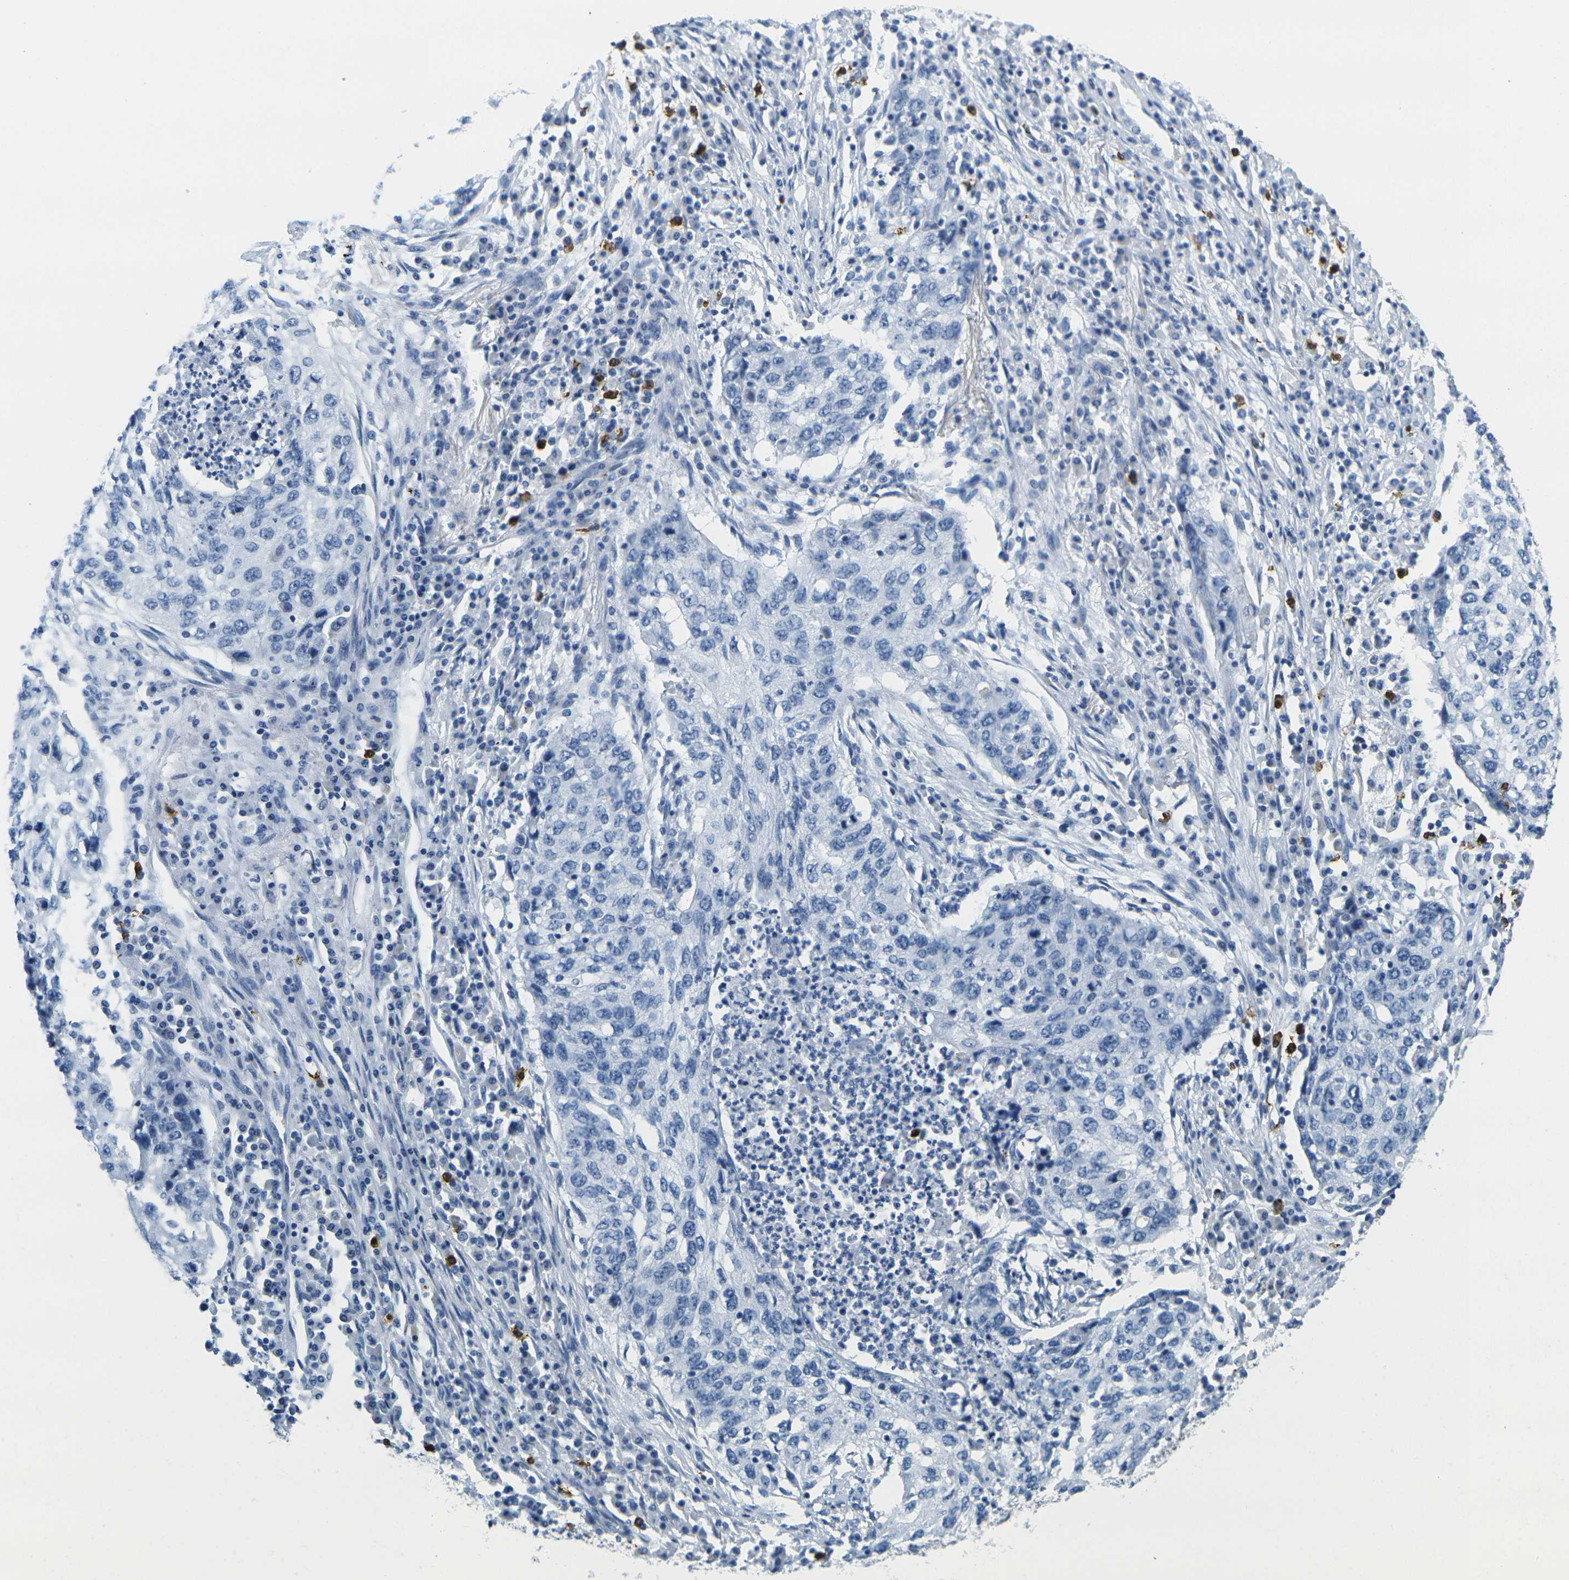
{"staining": {"intensity": "negative", "quantity": "none", "location": "none"}, "tissue": "lung cancer", "cell_type": "Tumor cells", "image_type": "cancer", "snomed": [{"axis": "morphology", "description": "Squamous cell carcinoma, NOS"}, {"axis": "topography", "description": "Lung"}], "caption": "This photomicrograph is of squamous cell carcinoma (lung) stained with immunohistochemistry (IHC) to label a protein in brown with the nuclei are counter-stained blue. There is no expression in tumor cells. (DAB immunohistochemistry, high magnification).", "gene": "GPR15", "patient": {"sex": "female", "age": 63}}